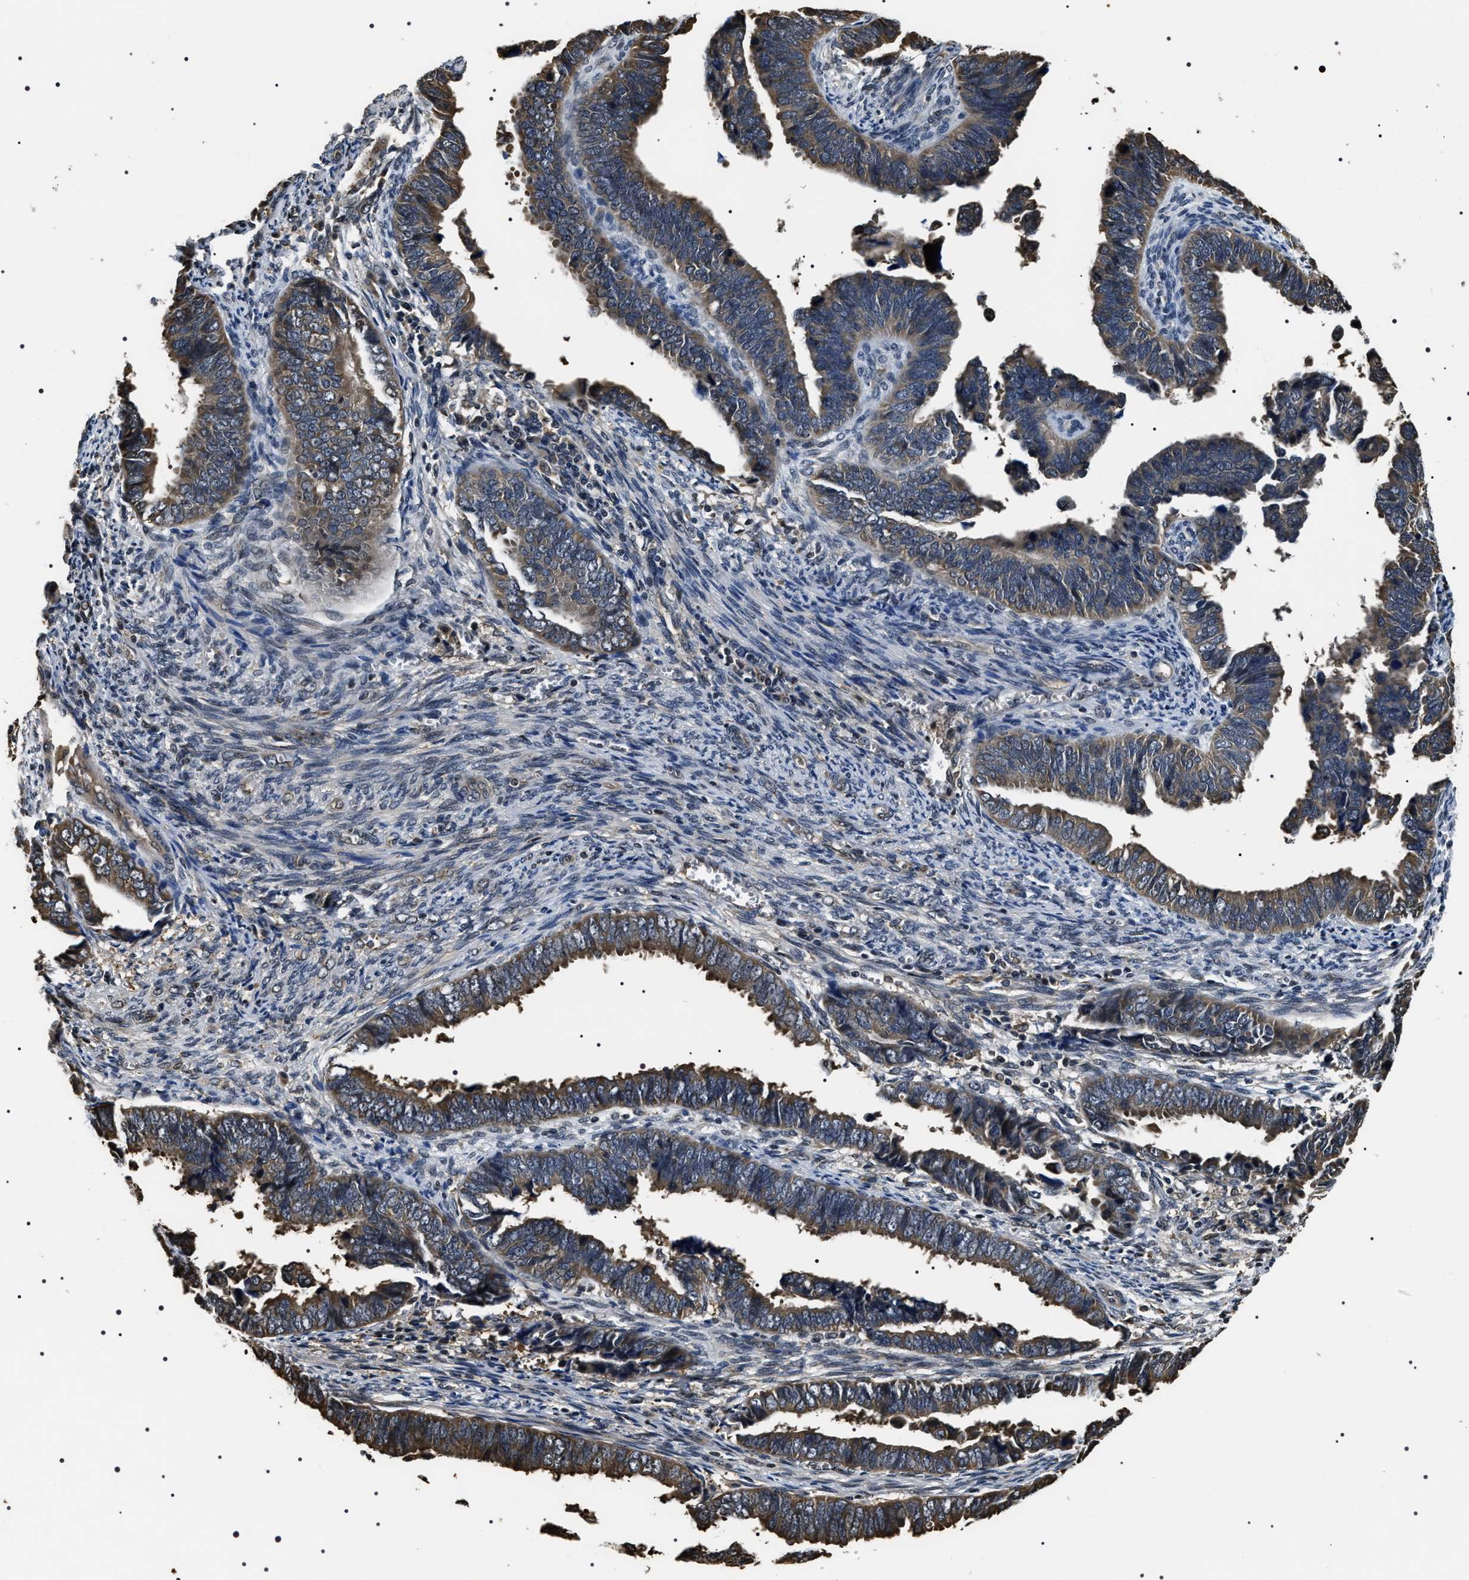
{"staining": {"intensity": "weak", "quantity": "25%-75%", "location": "cytoplasmic/membranous"}, "tissue": "endometrial cancer", "cell_type": "Tumor cells", "image_type": "cancer", "snomed": [{"axis": "morphology", "description": "Adenocarcinoma, NOS"}, {"axis": "topography", "description": "Endometrium"}], "caption": "A high-resolution image shows immunohistochemistry staining of adenocarcinoma (endometrial), which exhibits weak cytoplasmic/membranous expression in about 25%-75% of tumor cells.", "gene": "ARHGAP22", "patient": {"sex": "female", "age": 75}}